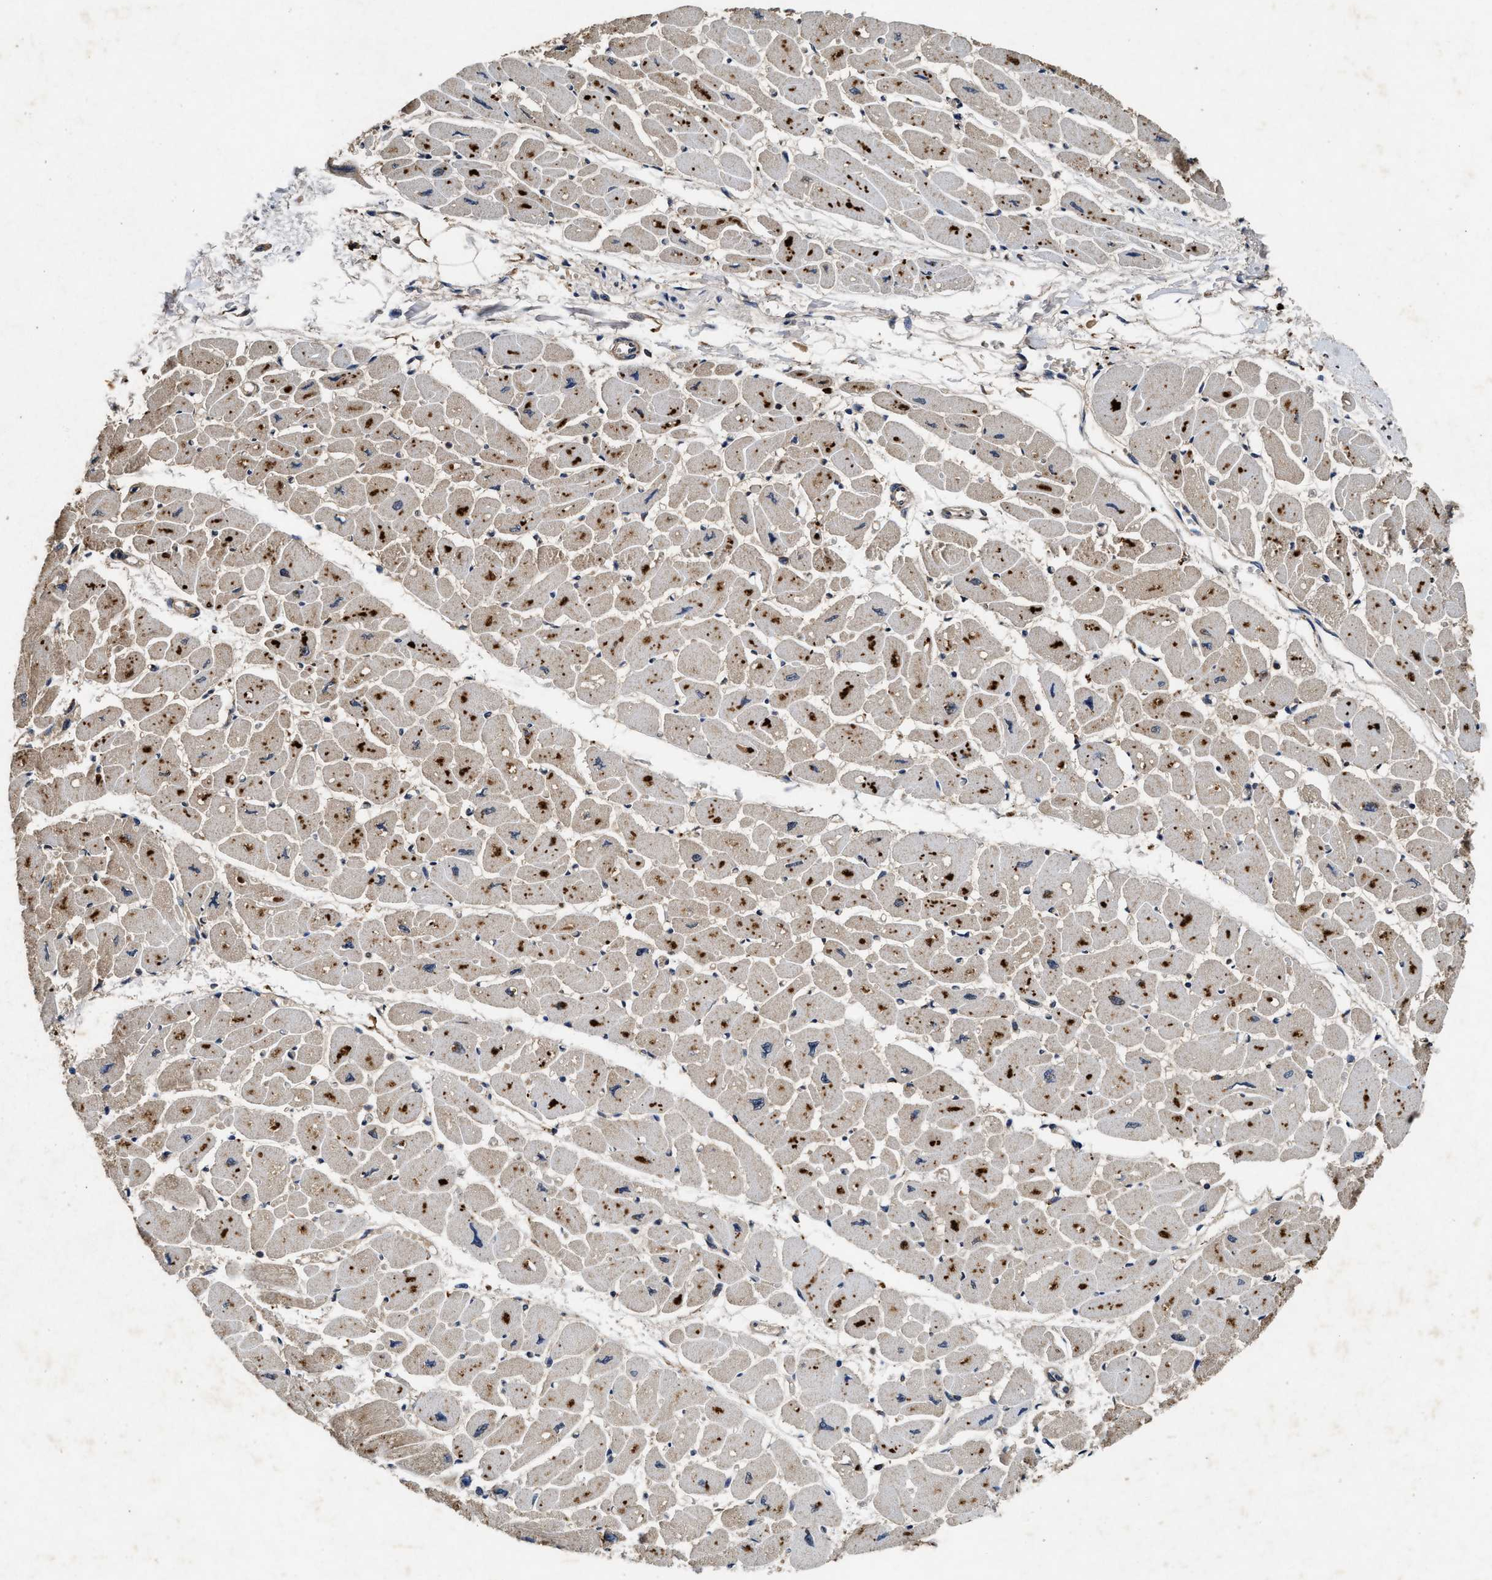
{"staining": {"intensity": "weak", "quantity": "25%-75%", "location": "cytoplasmic/membranous"}, "tissue": "heart muscle", "cell_type": "Cardiomyocytes", "image_type": "normal", "snomed": [{"axis": "morphology", "description": "Normal tissue, NOS"}, {"axis": "topography", "description": "Heart"}], "caption": "DAB (3,3'-diaminobenzidine) immunohistochemical staining of normal heart muscle exhibits weak cytoplasmic/membranous protein positivity in about 25%-75% of cardiomyocytes.", "gene": "PDAP1", "patient": {"sex": "female", "age": 54}}